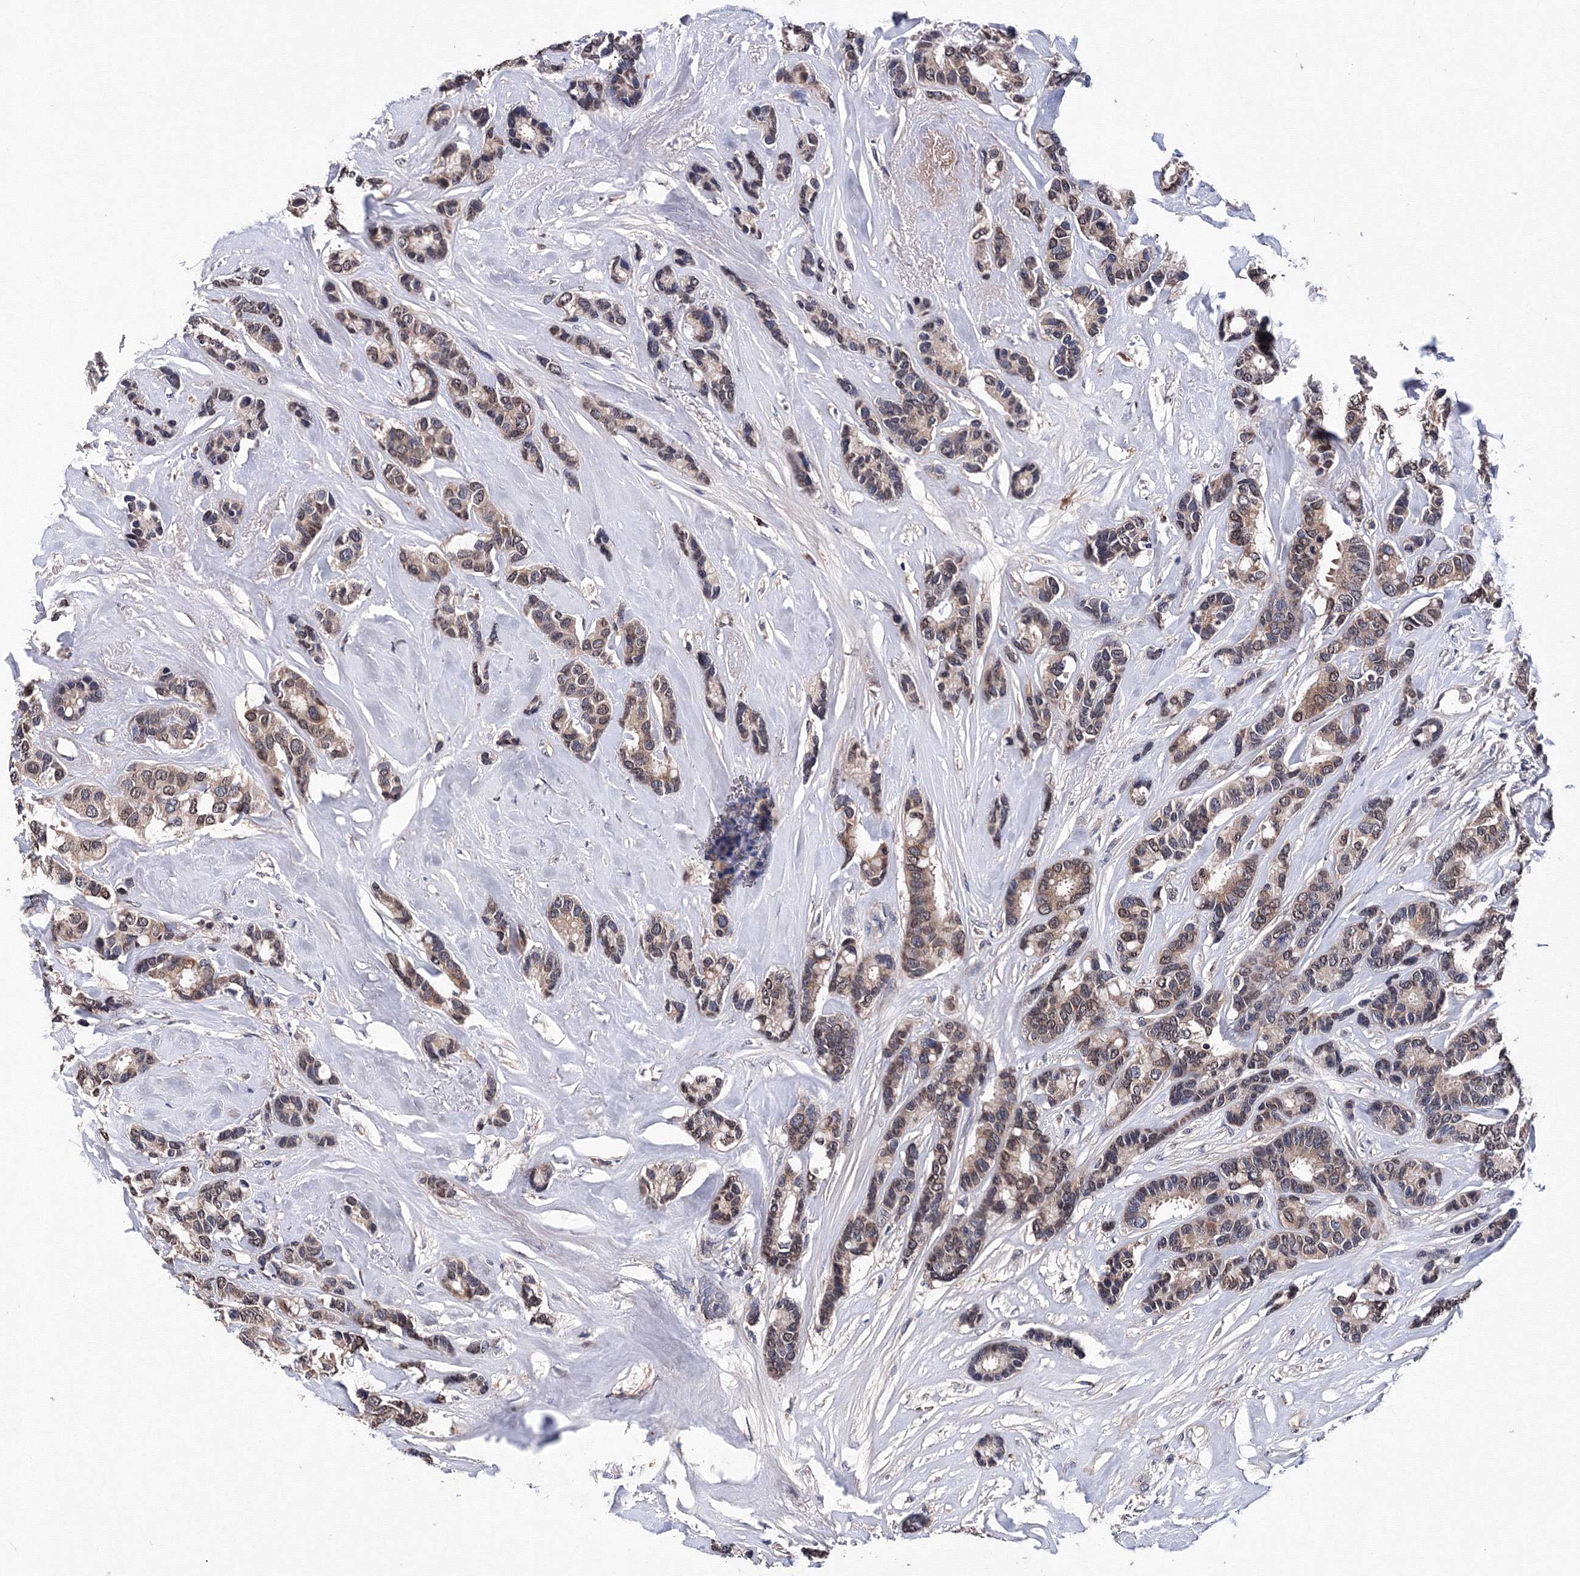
{"staining": {"intensity": "weak", "quantity": "25%-75%", "location": "nuclear"}, "tissue": "breast cancer", "cell_type": "Tumor cells", "image_type": "cancer", "snomed": [{"axis": "morphology", "description": "Duct carcinoma"}, {"axis": "topography", "description": "Breast"}], "caption": "Brown immunohistochemical staining in intraductal carcinoma (breast) reveals weak nuclear positivity in approximately 25%-75% of tumor cells. The protein is shown in brown color, while the nuclei are stained blue.", "gene": "PHYKPL", "patient": {"sex": "female", "age": 87}}